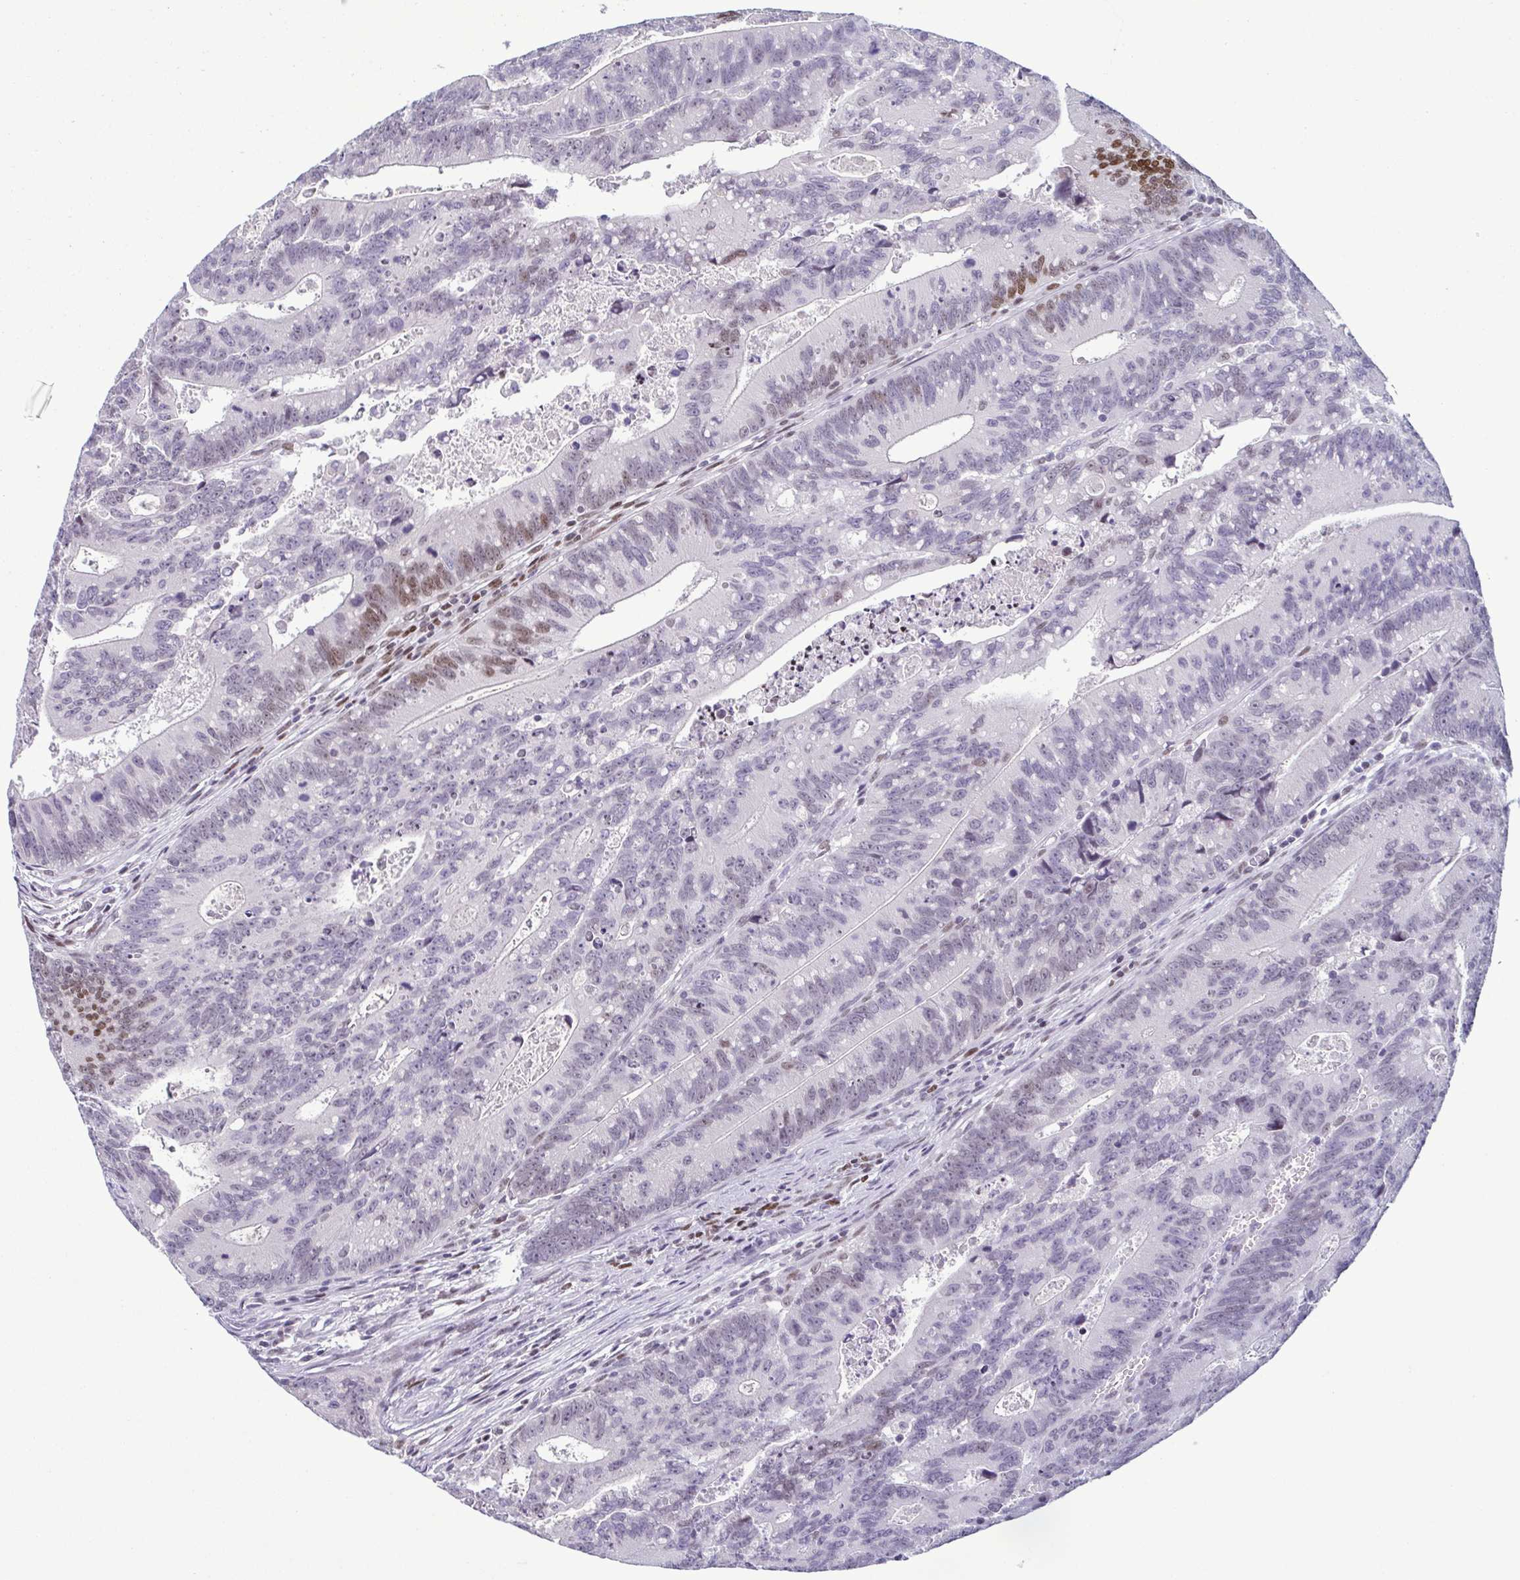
{"staining": {"intensity": "moderate", "quantity": "<25%", "location": "nuclear"}, "tissue": "colorectal cancer", "cell_type": "Tumor cells", "image_type": "cancer", "snomed": [{"axis": "morphology", "description": "Adenocarcinoma, NOS"}, {"axis": "topography", "description": "Rectum"}], "caption": "High-power microscopy captured an immunohistochemistry image of adenocarcinoma (colorectal), revealing moderate nuclear staining in approximately <25% of tumor cells.", "gene": "IRF1", "patient": {"sex": "female", "age": 81}}